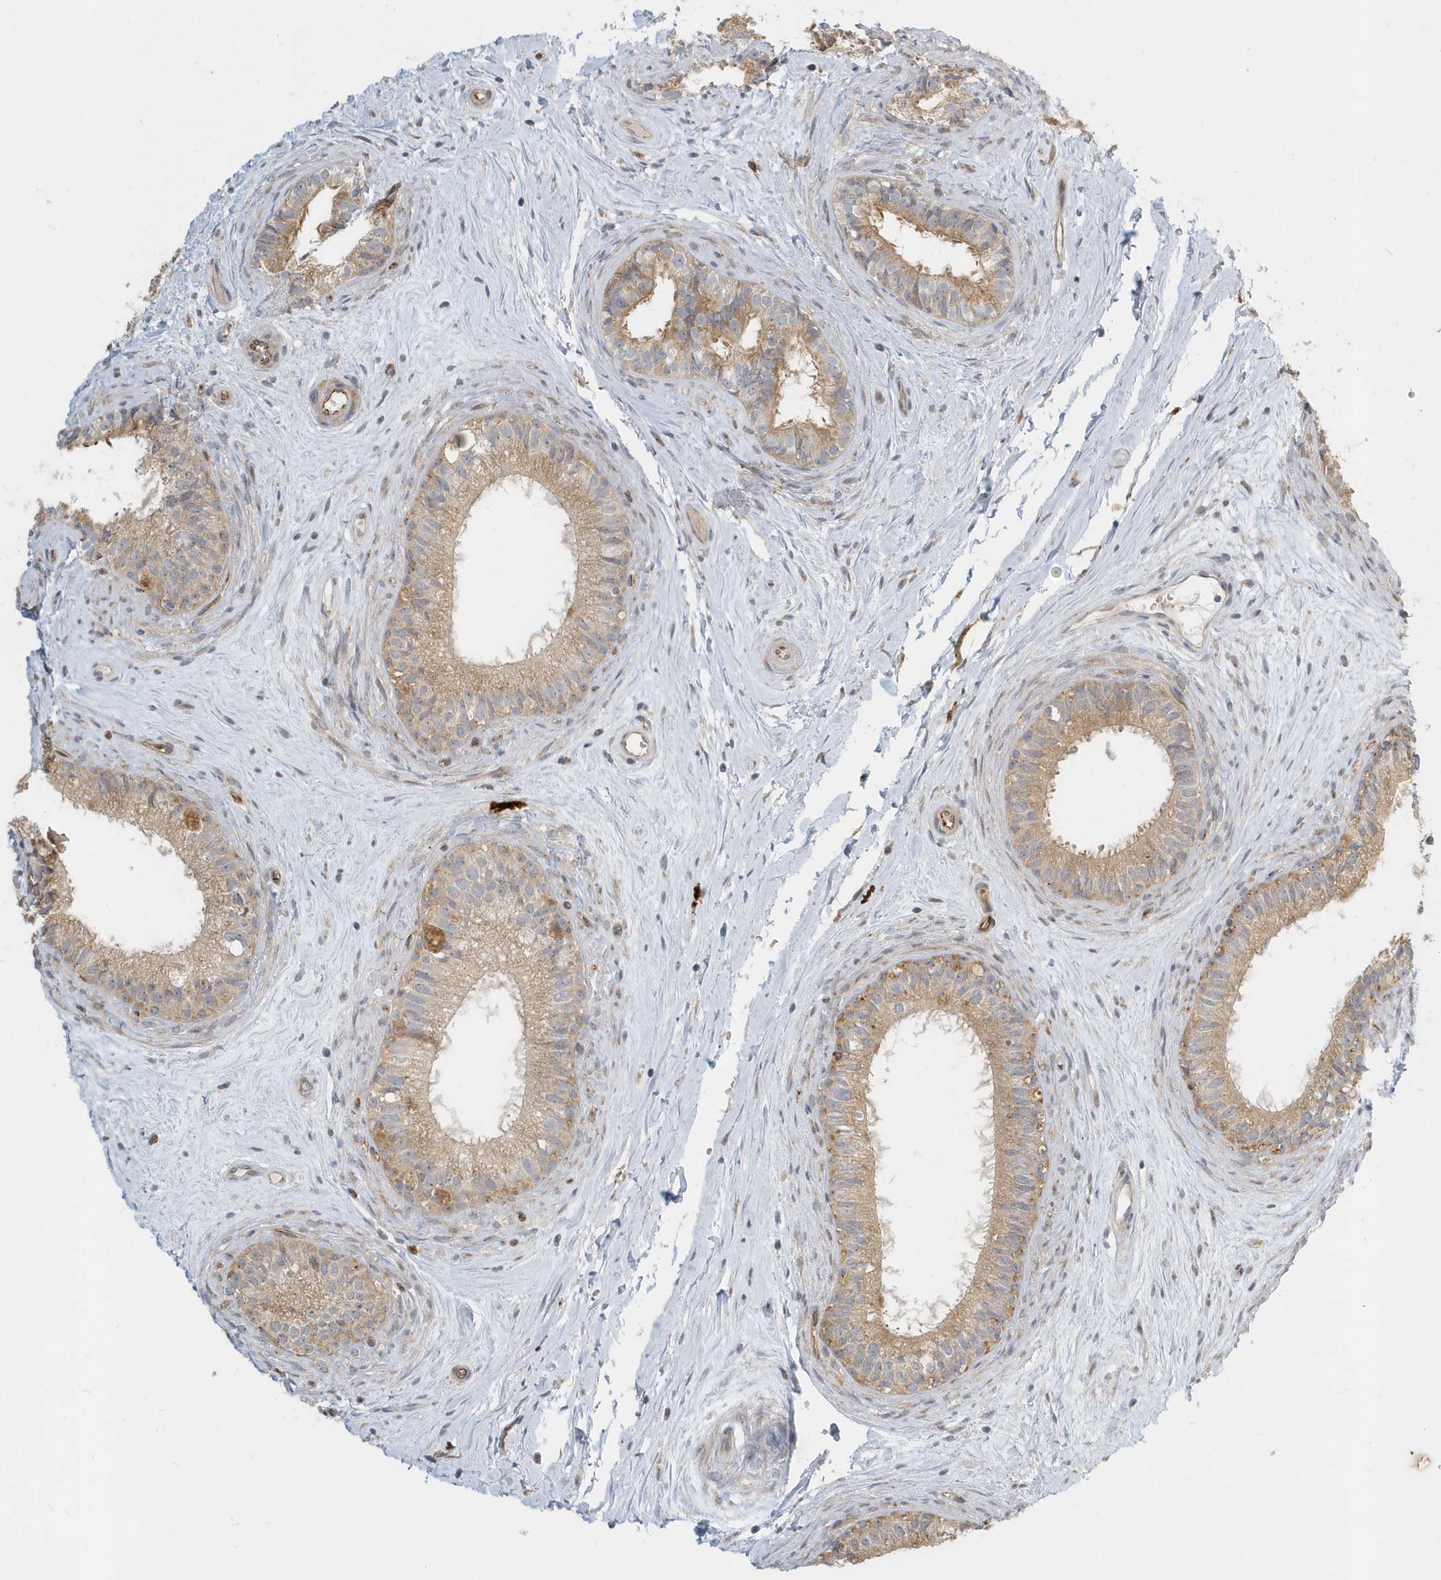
{"staining": {"intensity": "moderate", "quantity": ">75%", "location": "cytoplasmic/membranous"}, "tissue": "epididymis", "cell_type": "Glandular cells", "image_type": "normal", "snomed": [{"axis": "morphology", "description": "Normal tissue, NOS"}, {"axis": "topography", "description": "Epididymis"}], "caption": "Moderate cytoplasmic/membranous protein positivity is seen in approximately >75% of glandular cells in epididymis. (brown staining indicates protein expression, while blue staining denotes nuclei).", "gene": "NAPB", "patient": {"sex": "male", "age": 71}}